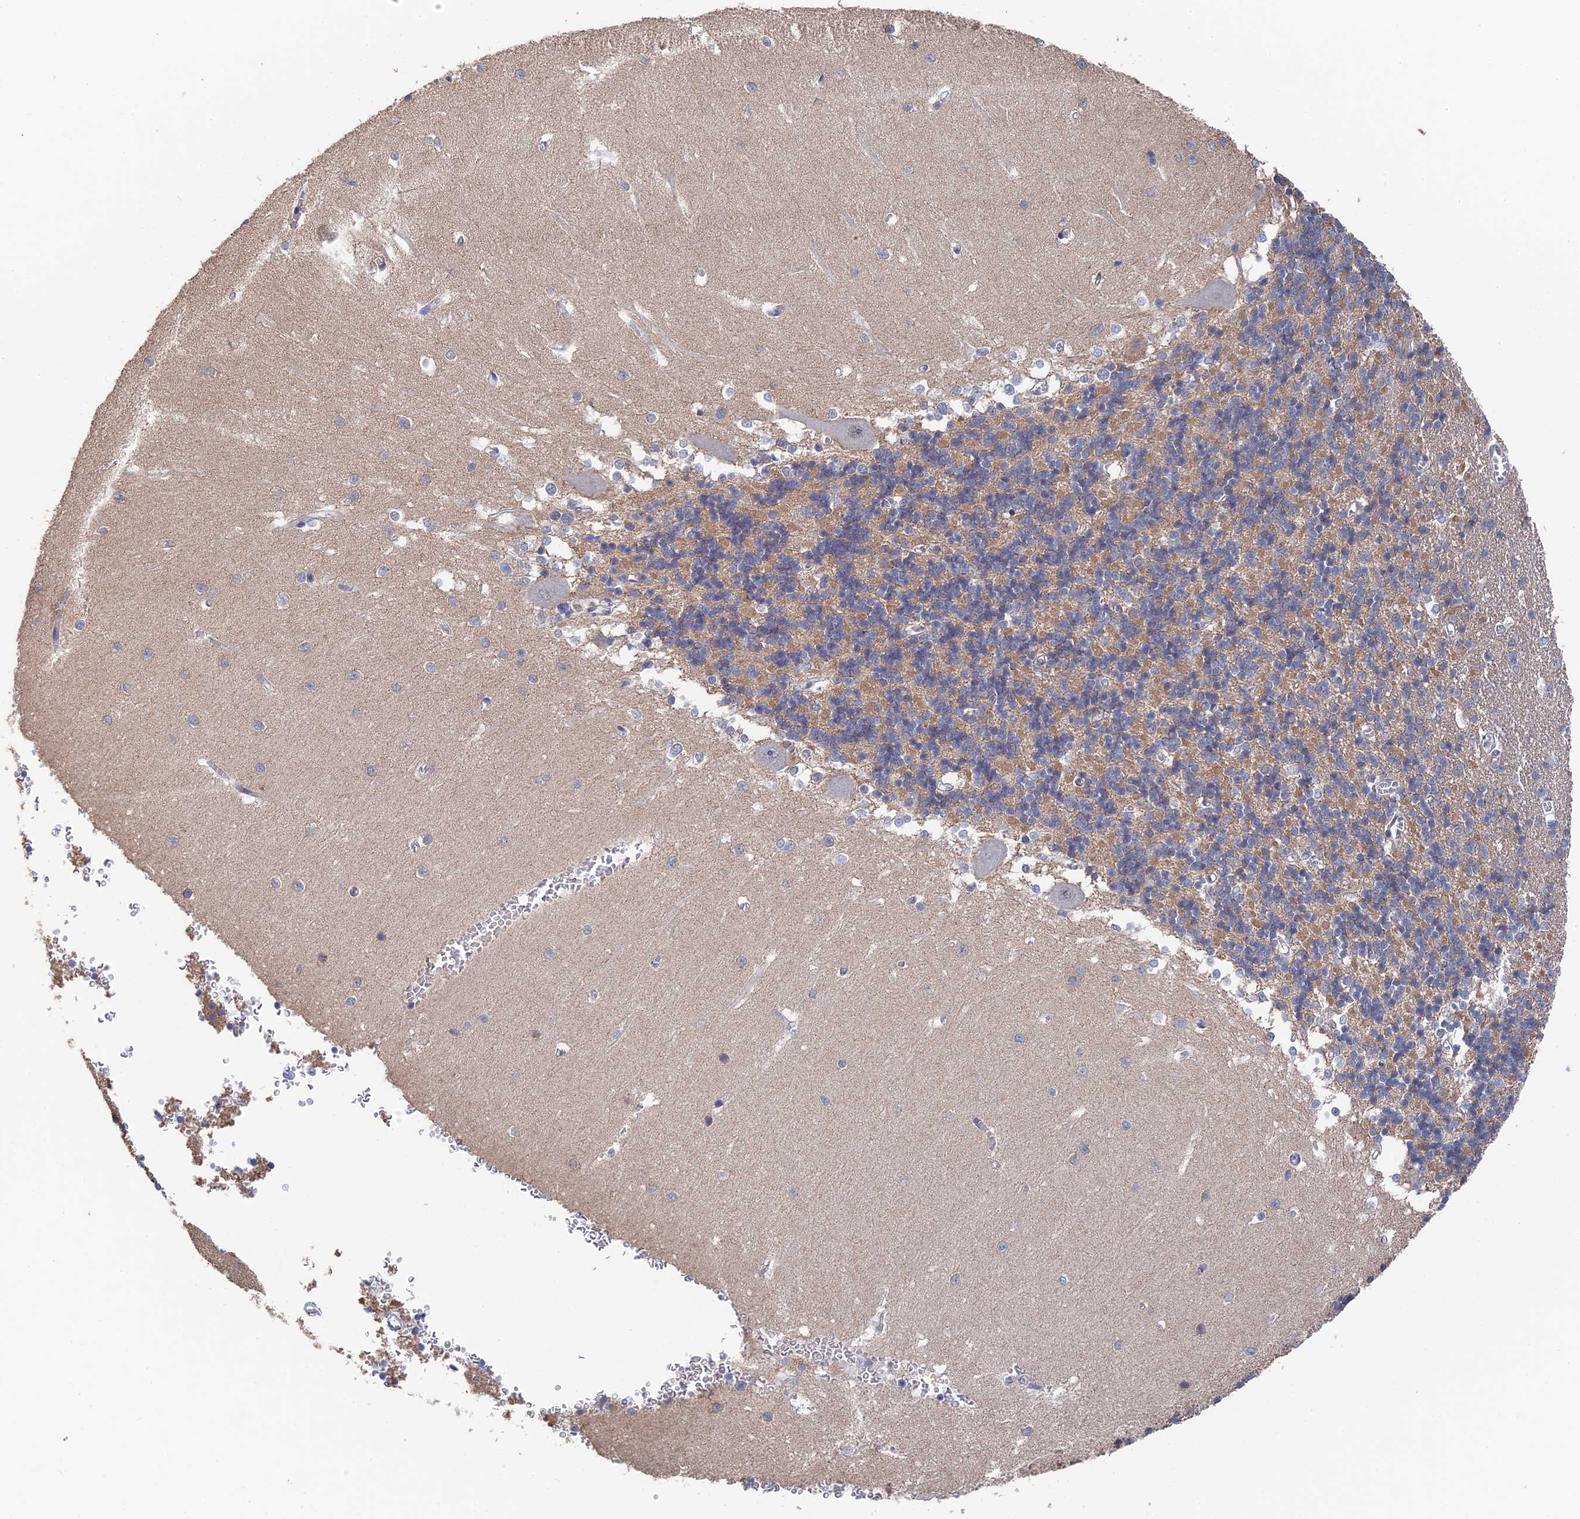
{"staining": {"intensity": "negative", "quantity": "none", "location": "none"}, "tissue": "cerebellum", "cell_type": "Cells in granular layer", "image_type": "normal", "snomed": [{"axis": "morphology", "description": "Normal tissue, NOS"}, {"axis": "topography", "description": "Cerebellum"}], "caption": "Cerebellum stained for a protein using IHC exhibits no positivity cells in granular layer.", "gene": "TSSC4", "patient": {"sex": "male", "age": 37}}